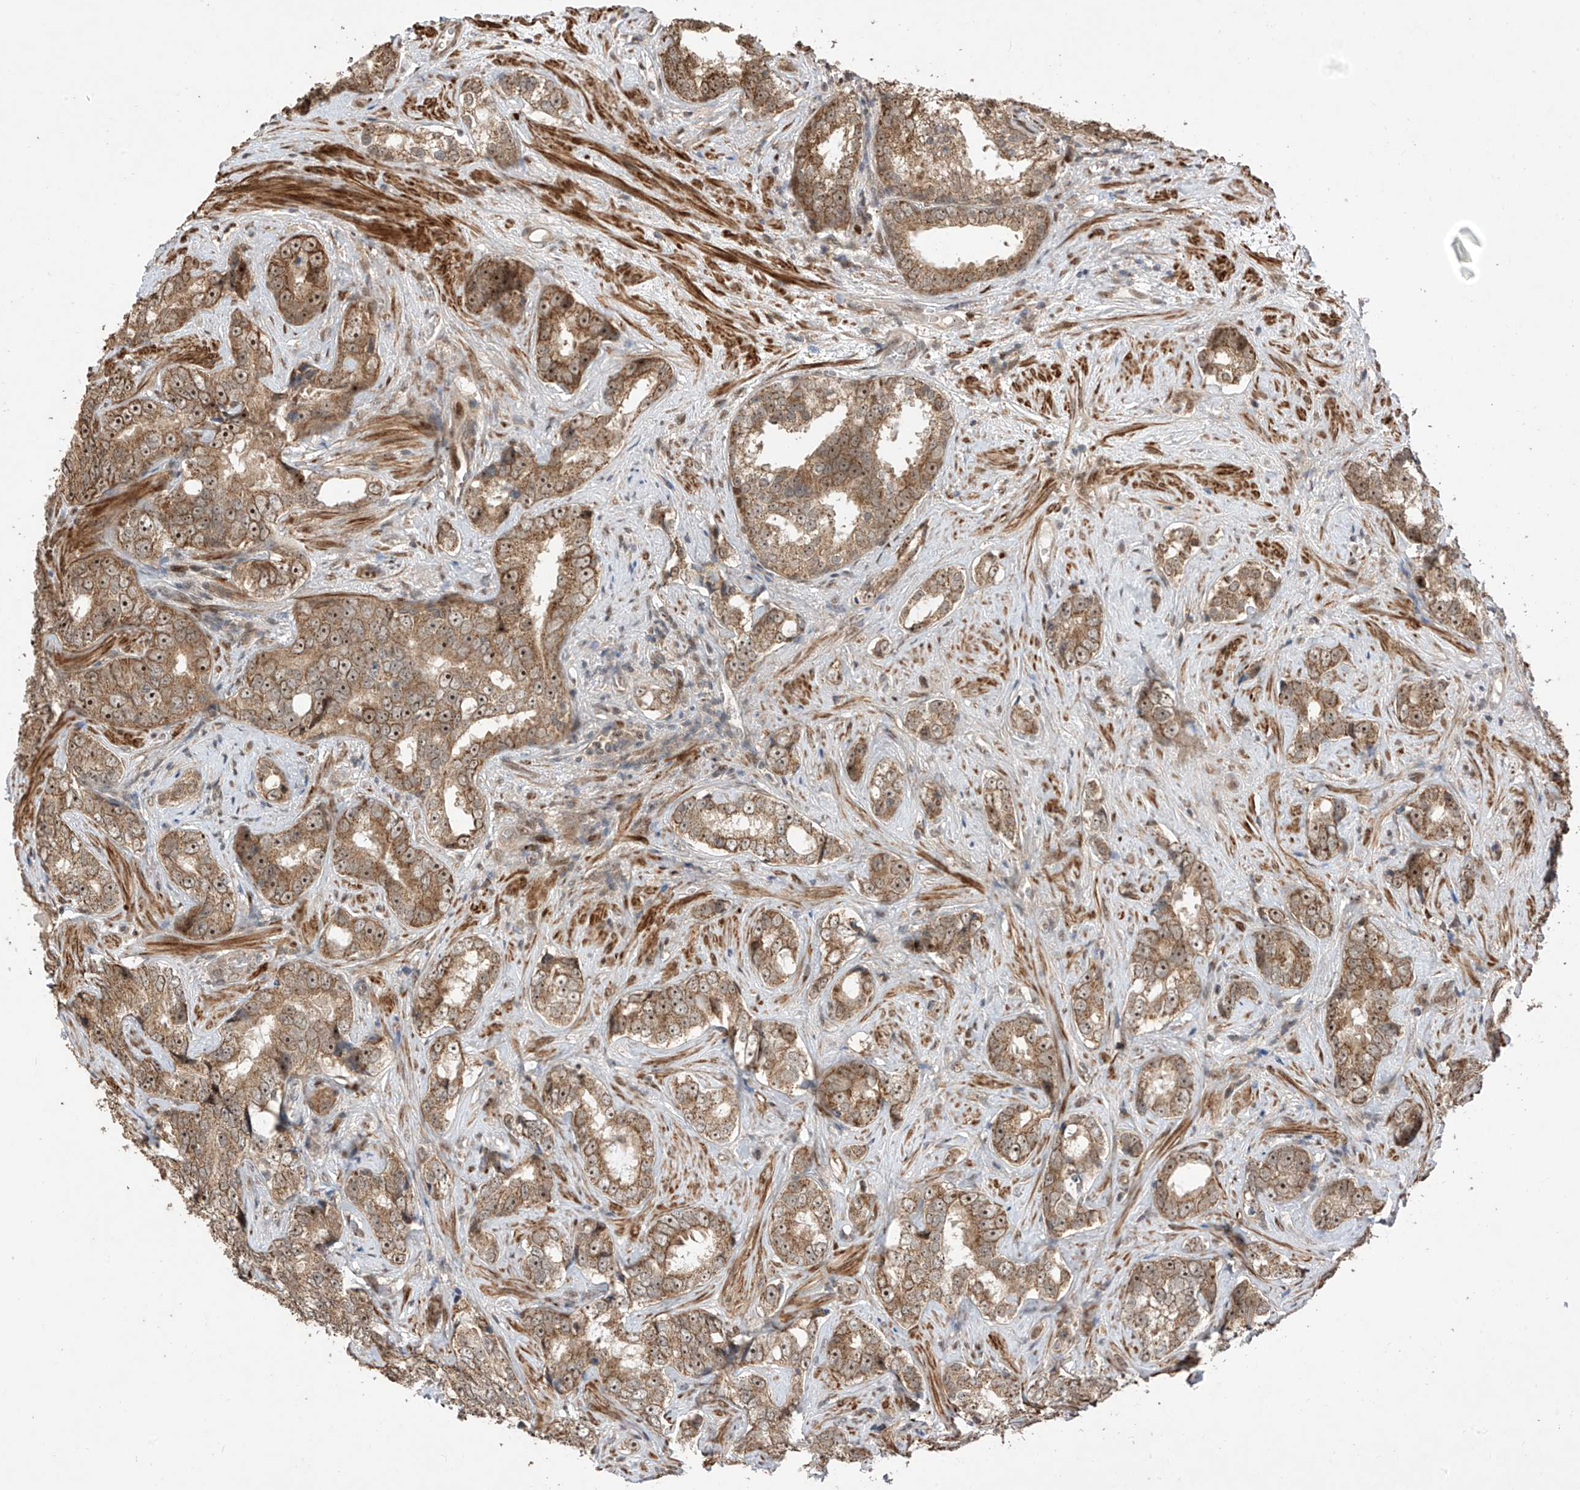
{"staining": {"intensity": "moderate", "quantity": ">75%", "location": "cytoplasmic/membranous,nuclear"}, "tissue": "prostate cancer", "cell_type": "Tumor cells", "image_type": "cancer", "snomed": [{"axis": "morphology", "description": "Adenocarcinoma, High grade"}, {"axis": "topography", "description": "Prostate"}], "caption": "Brown immunohistochemical staining in prostate adenocarcinoma (high-grade) reveals moderate cytoplasmic/membranous and nuclear positivity in about >75% of tumor cells.", "gene": "LATS1", "patient": {"sex": "male", "age": 66}}